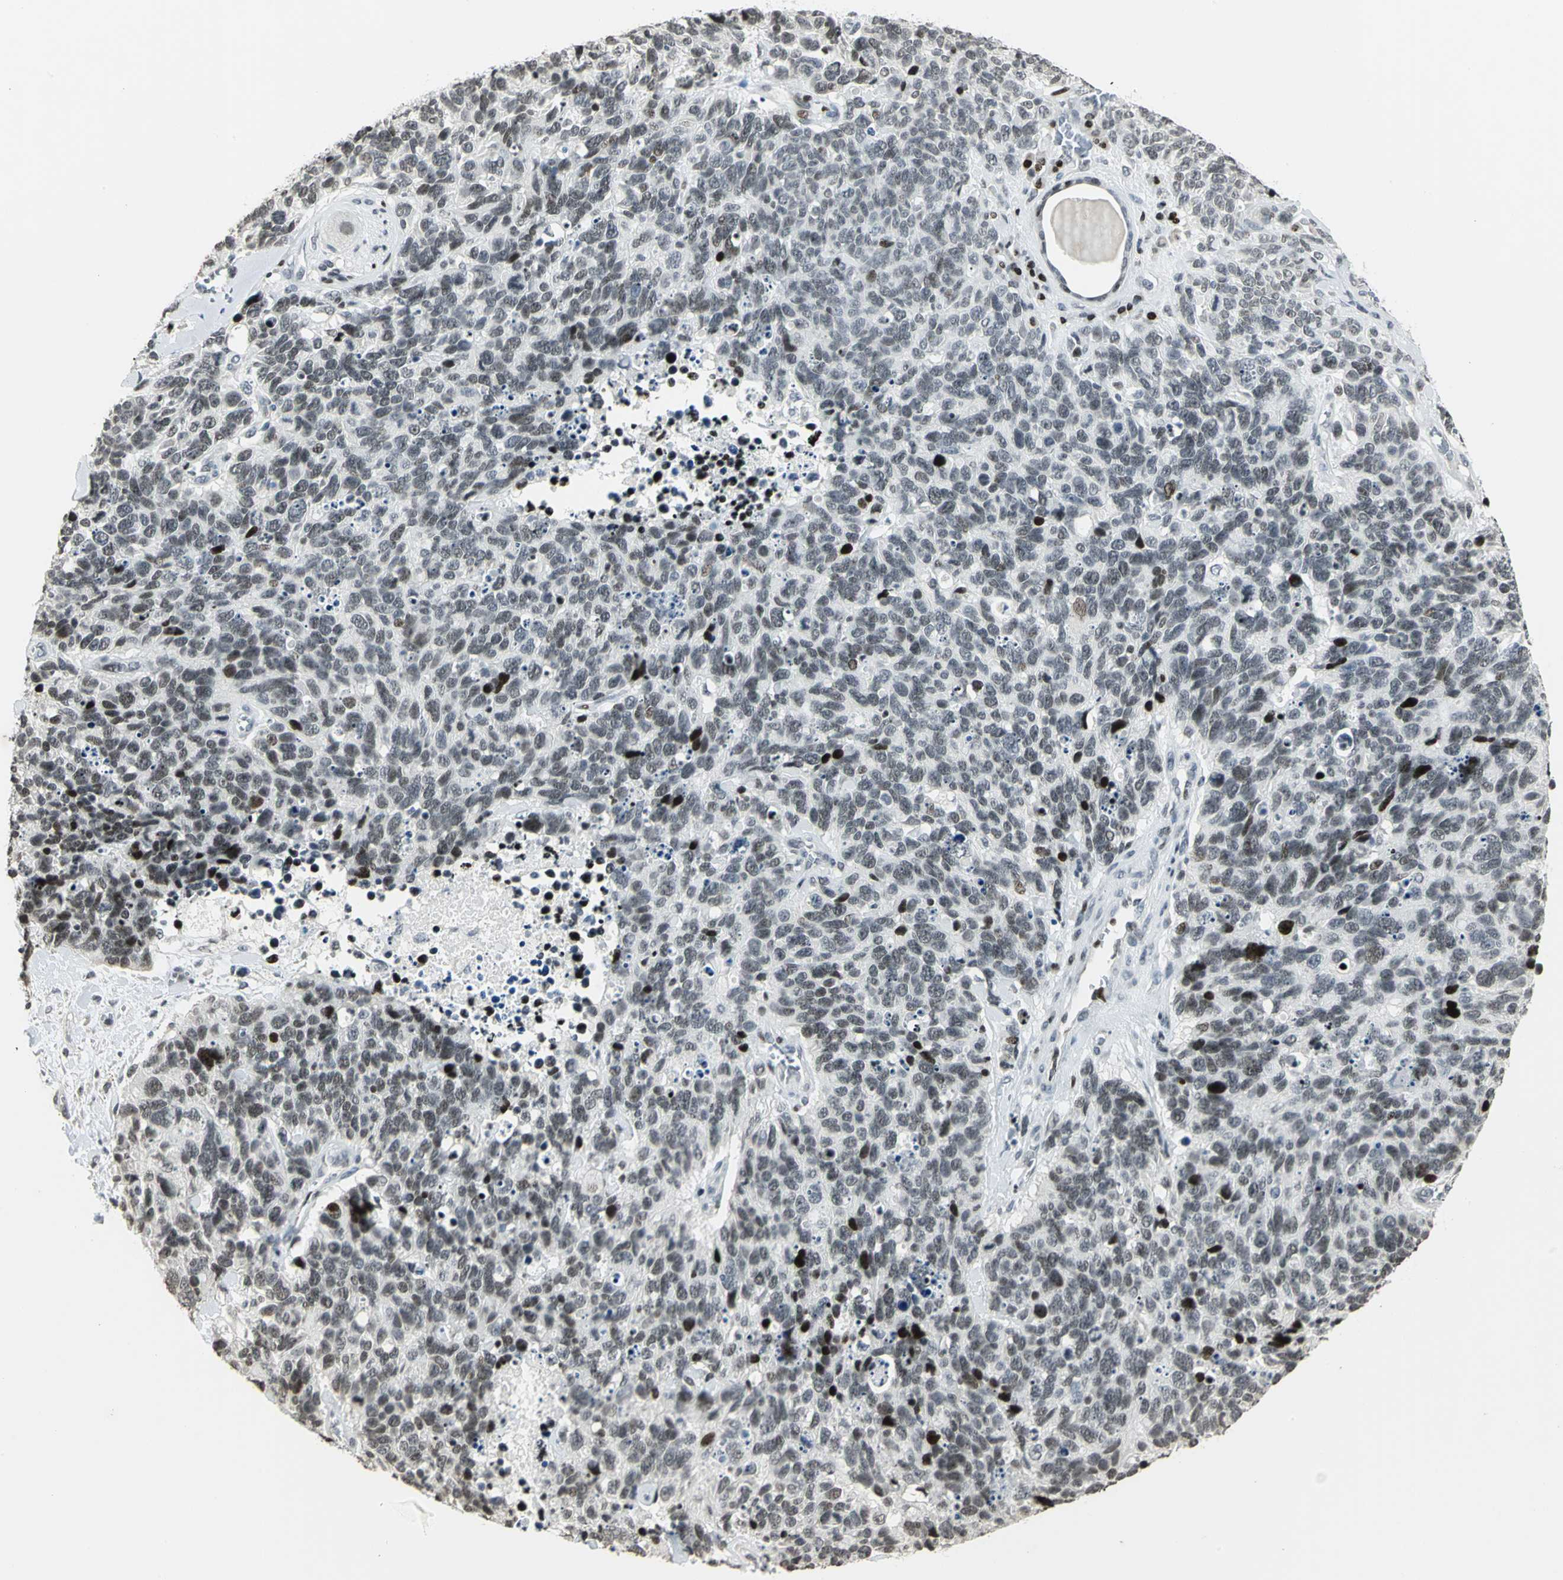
{"staining": {"intensity": "weak", "quantity": "<25%", "location": "nuclear"}, "tissue": "lung cancer", "cell_type": "Tumor cells", "image_type": "cancer", "snomed": [{"axis": "morphology", "description": "Neoplasm, malignant, NOS"}, {"axis": "topography", "description": "Lung"}], "caption": "Tumor cells are negative for protein expression in human lung cancer.", "gene": "KDM1A", "patient": {"sex": "female", "age": 58}}